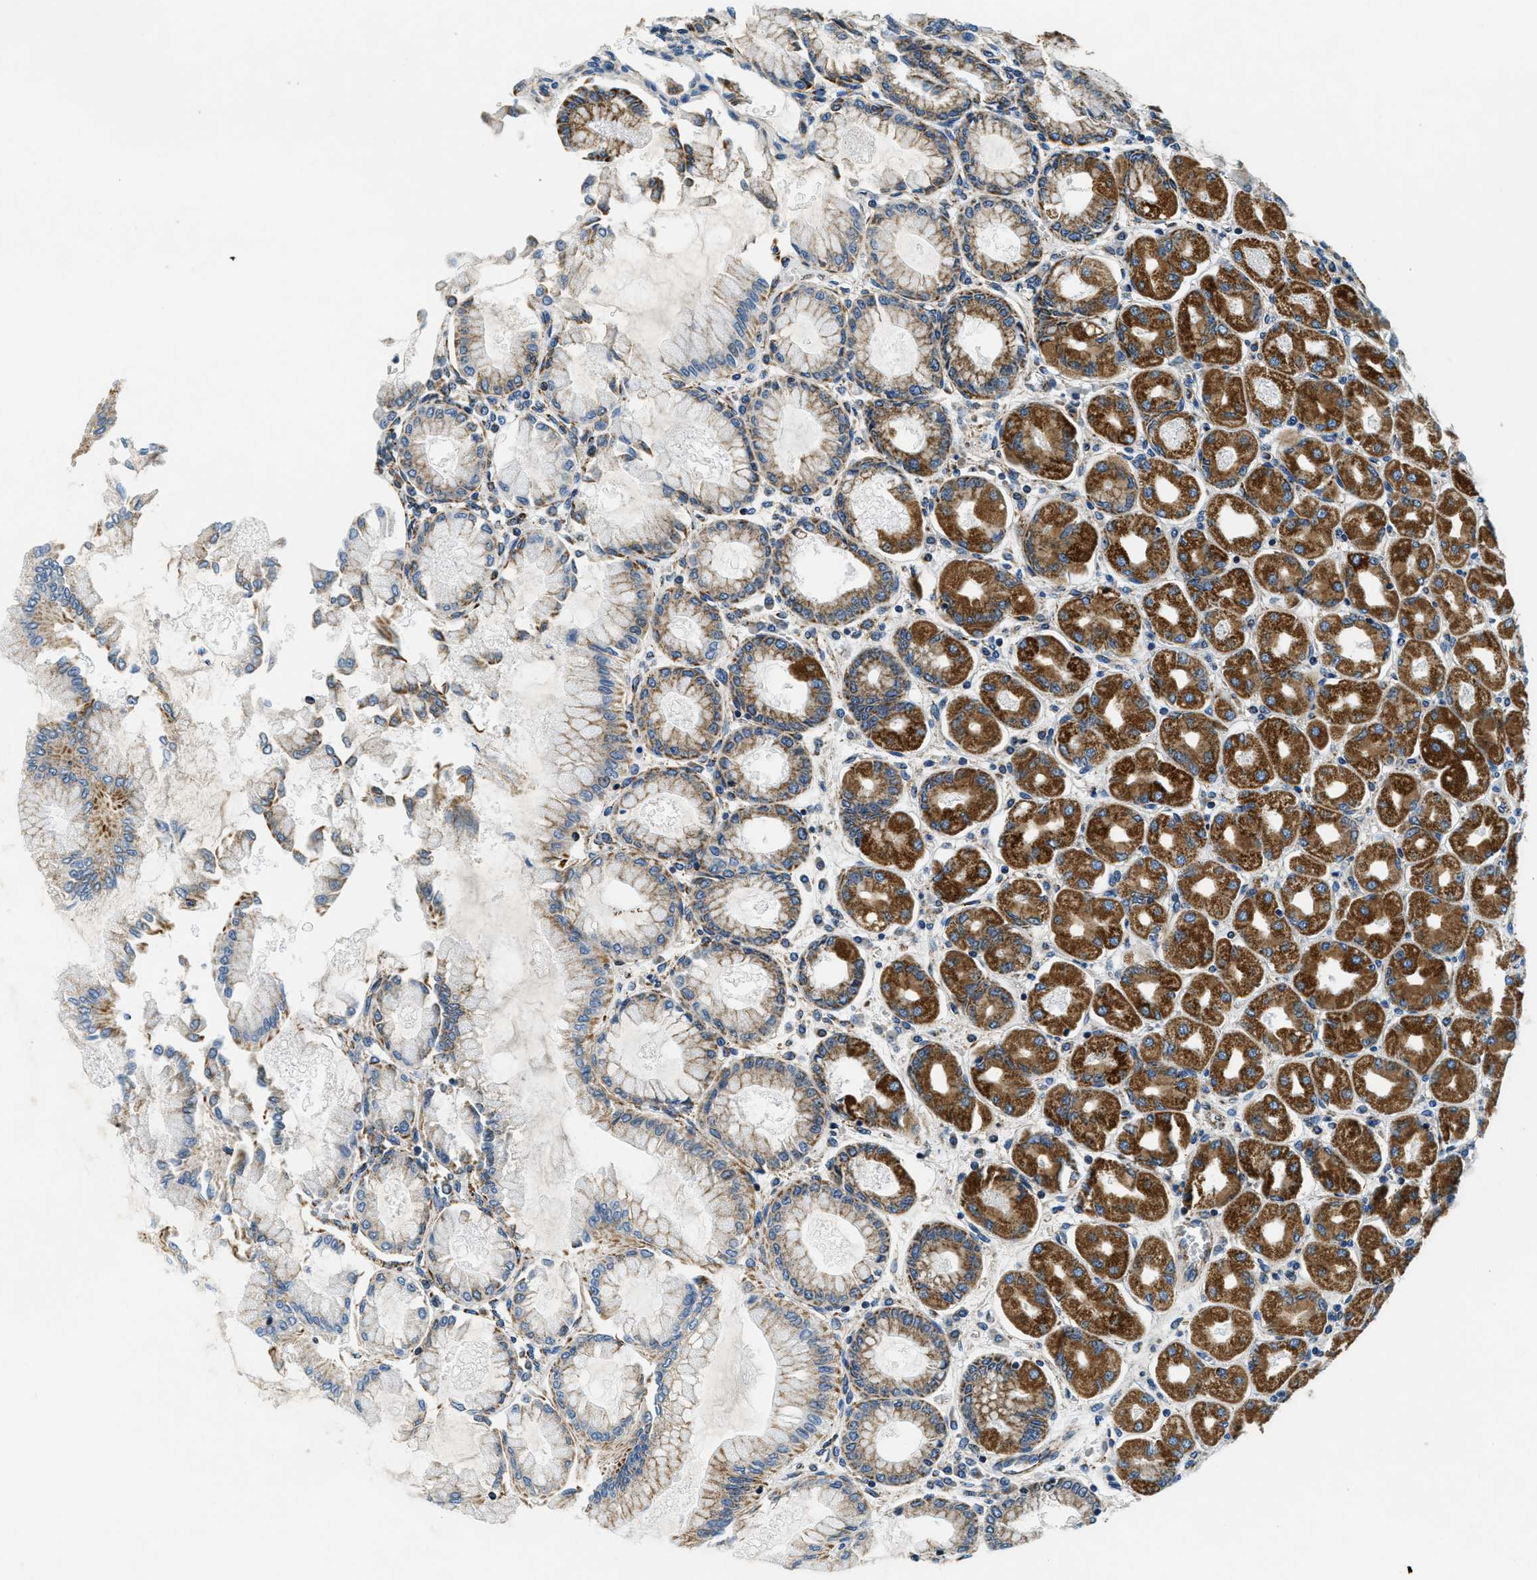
{"staining": {"intensity": "strong", "quantity": ">75%", "location": "cytoplasmic/membranous"}, "tissue": "stomach", "cell_type": "Glandular cells", "image_type": "normal", "snomed": [{"axis": "morphology", "description": "Normal tissue, NOS"}, {"axis": "topography", "description": "Stomach, upper"}], "caption": "Stomach stained with DAB immunohistochemistry exhibits high levels of strong cytoplasmic/membranous expression in approximately >75% of glandular cells.", "gene": "SAMD4B", "patient": {"sex": "female", "age": 56}}